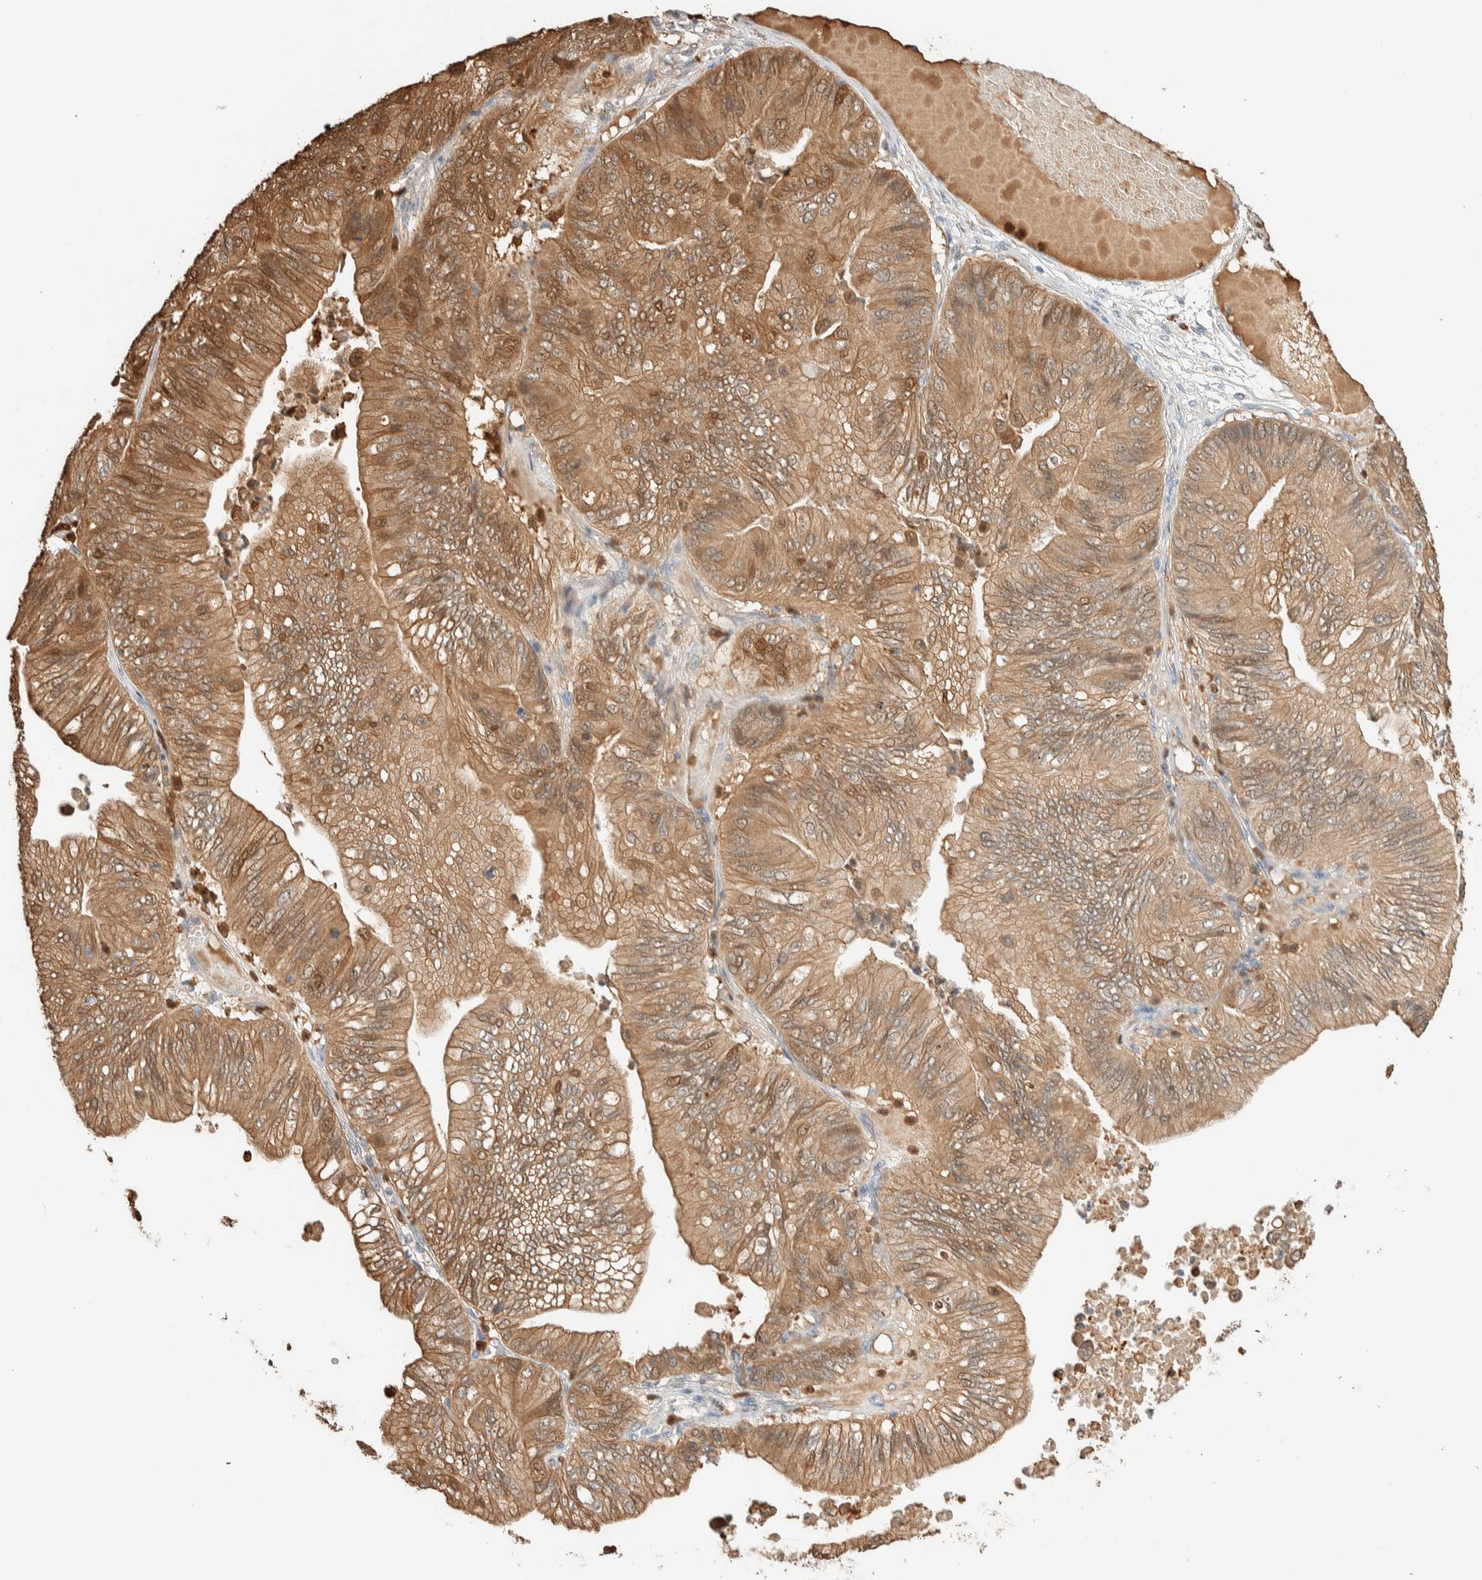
{"staining": {"intensity": "moderate", "quantity": ">75%", "location": "cytoplasmic/membranous"}, "tissue": "ovarian cancer", "cell_type": "Tumor cells", "image_type": "cancer", "snomed": [{"axis": "morphology", "description": "Cystadenocarcinoma, mucinous, NOS"}, {"axis": "topography", "description": "Ovary"}], "caption": "Brown immunohistochemical staining in human ovarian mucinous cystadenocarcinoma reveals moderate cytoplasmic/membranous staining in approximately >75% of tumor cells.", "gene": "SETD4", "patient": {"sex": "female", "age": 61}}